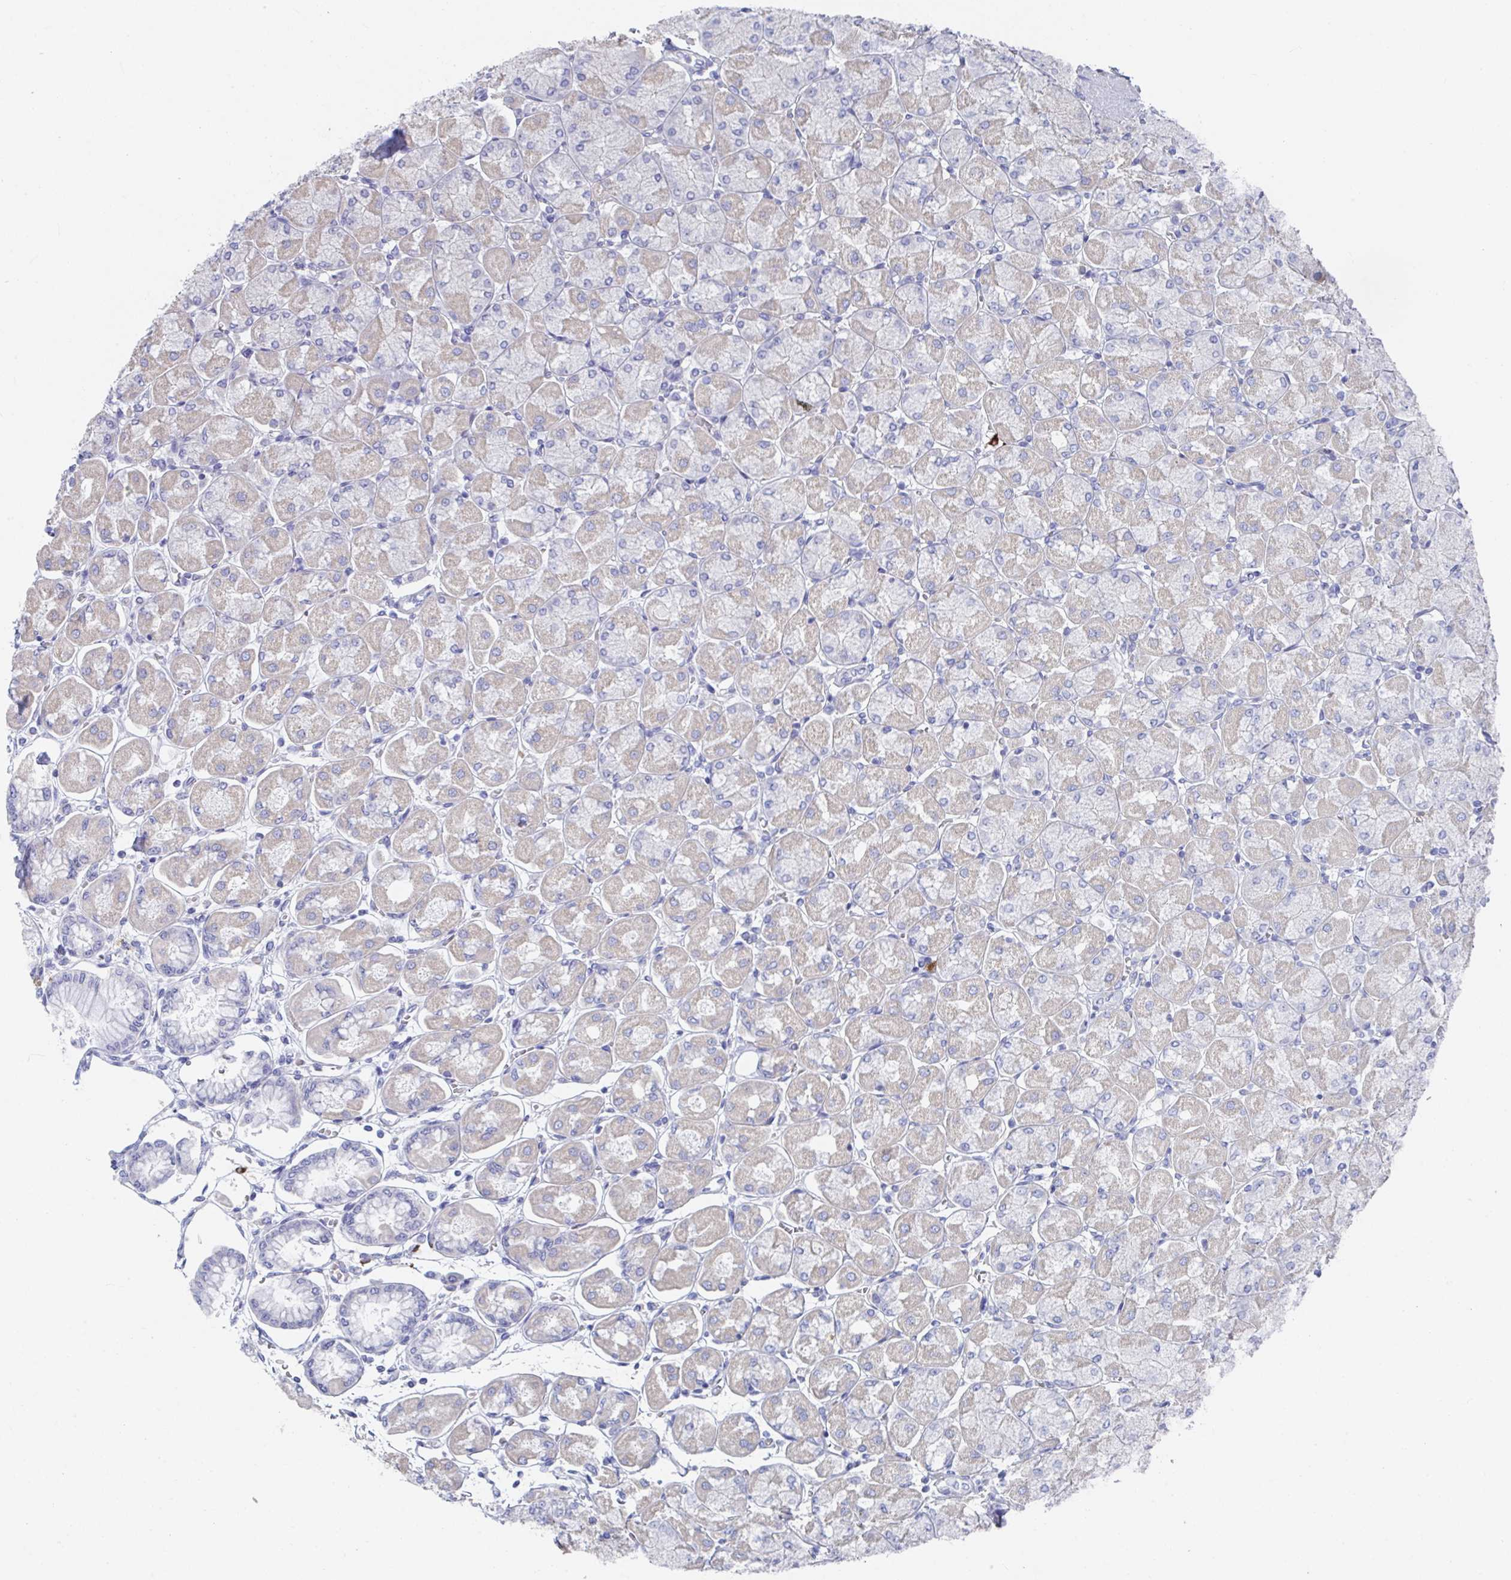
{"staining": {"intensity": "weak", "quantity": "25%-75%", "location": "cytoplasmic/membranous"}, "tissue": "stomach", "cell_type": "Glandular cells", "image_type": "normal", "snomed": [{"axis": "morphology", "description": "Normal tissue, NOS"}, {"axis": "topography", "description": "Stomach, upper"}], "caption": "Immunohistochemical staining of benign stomach demonstrates low levels of weak cytoplasmic/membranous positivity in about 25%-75% of glandular cells.", "gene": "KCNK5", "patient": {"sex": "female", "age": 56}}